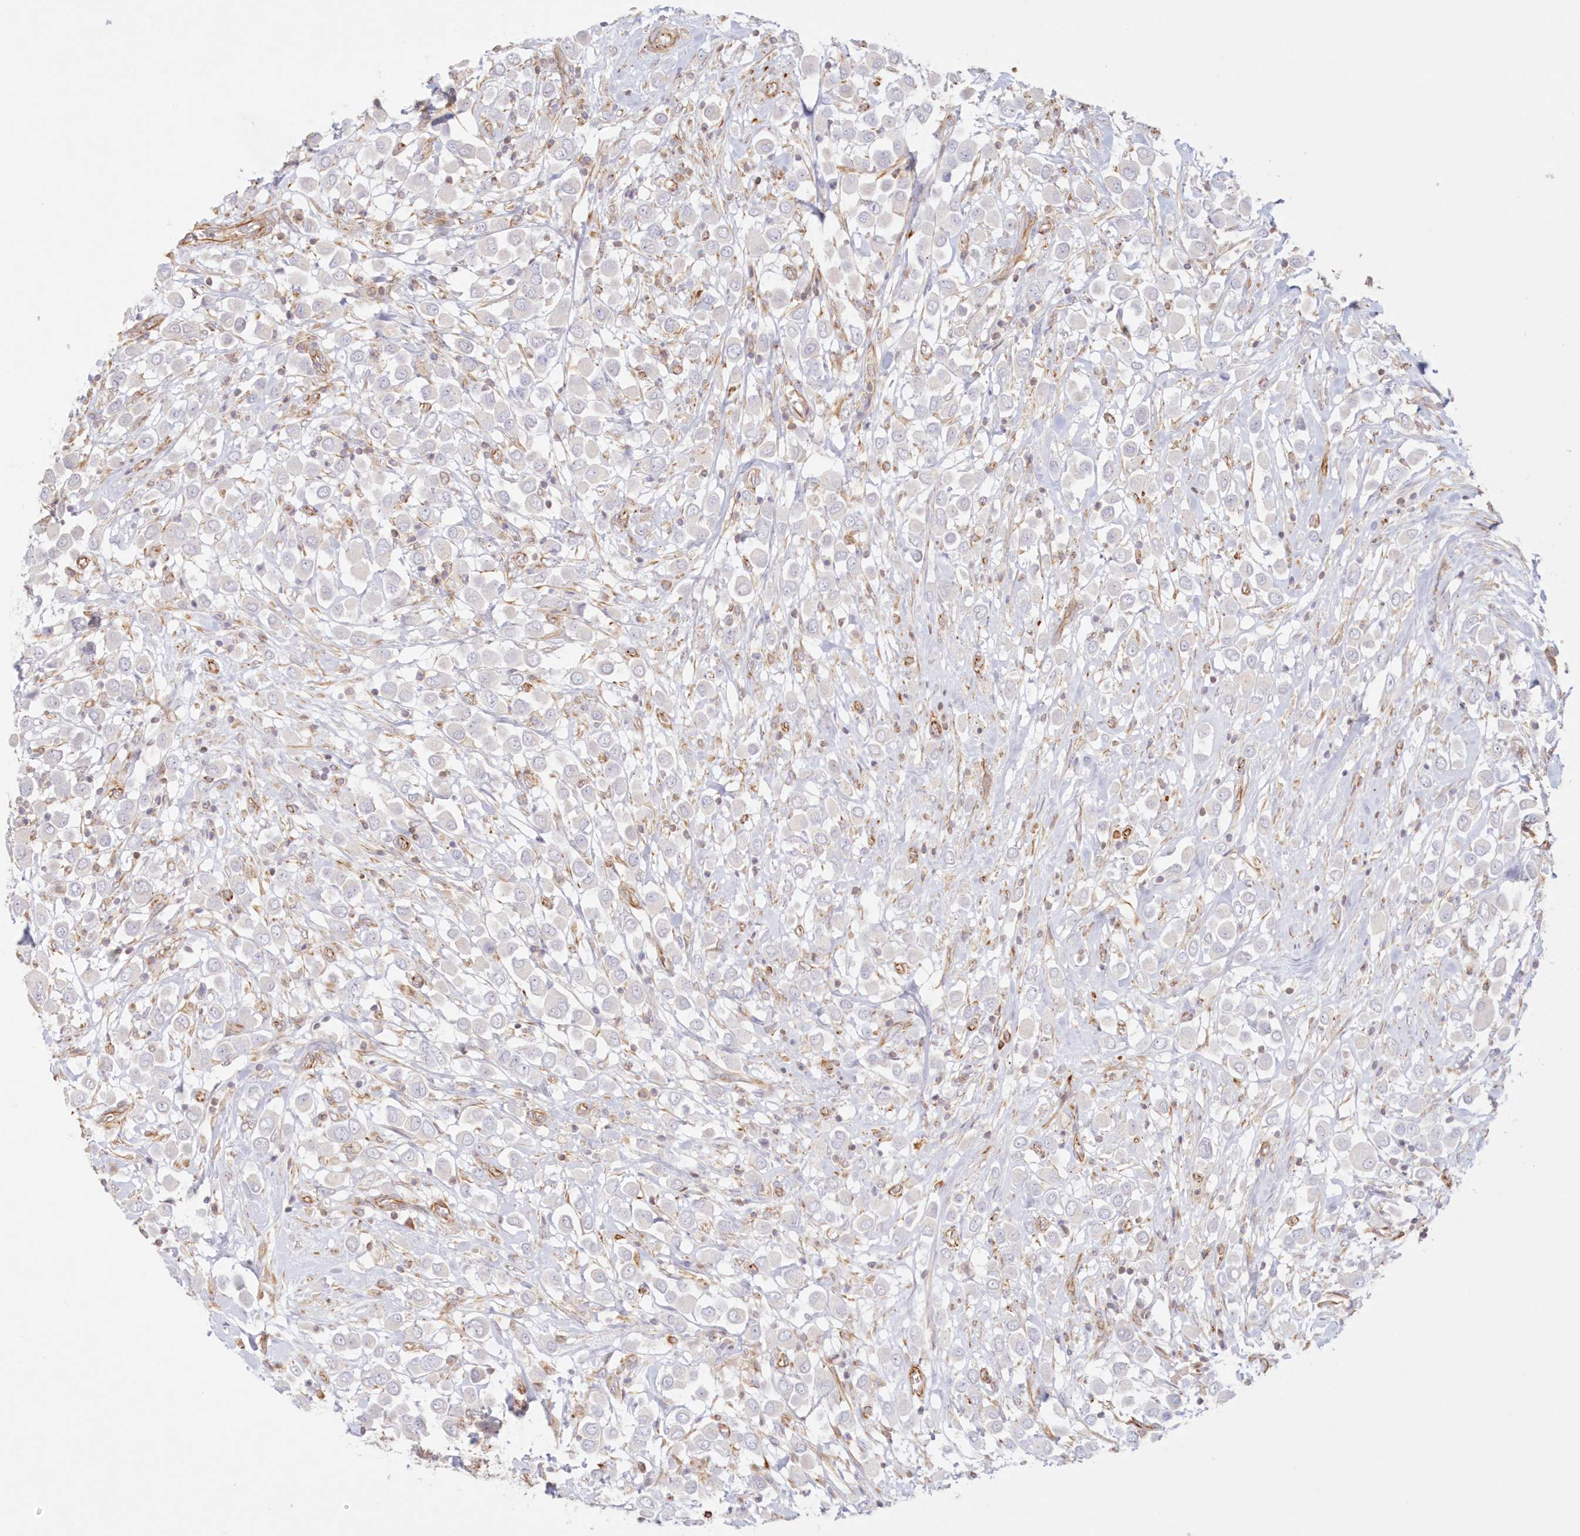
{"staining": {"intensity": "negative", "quantity": "none", "location": "none"}, "tissue": "breast cancer", "cell_type": "Tumor cells", "image_type": "cancer", "snomed": [{"axis": "morphology", "description": "Duct carcinoma"}, {"axis": "topography", "description": "Breast"}], "caption": "The micrograph reveals no significant expression in tumor cells of infiltrating ductal carcinoma (breast).", "gene": "DMRTB1", "patient": {"sex": "female", "age": 61}}